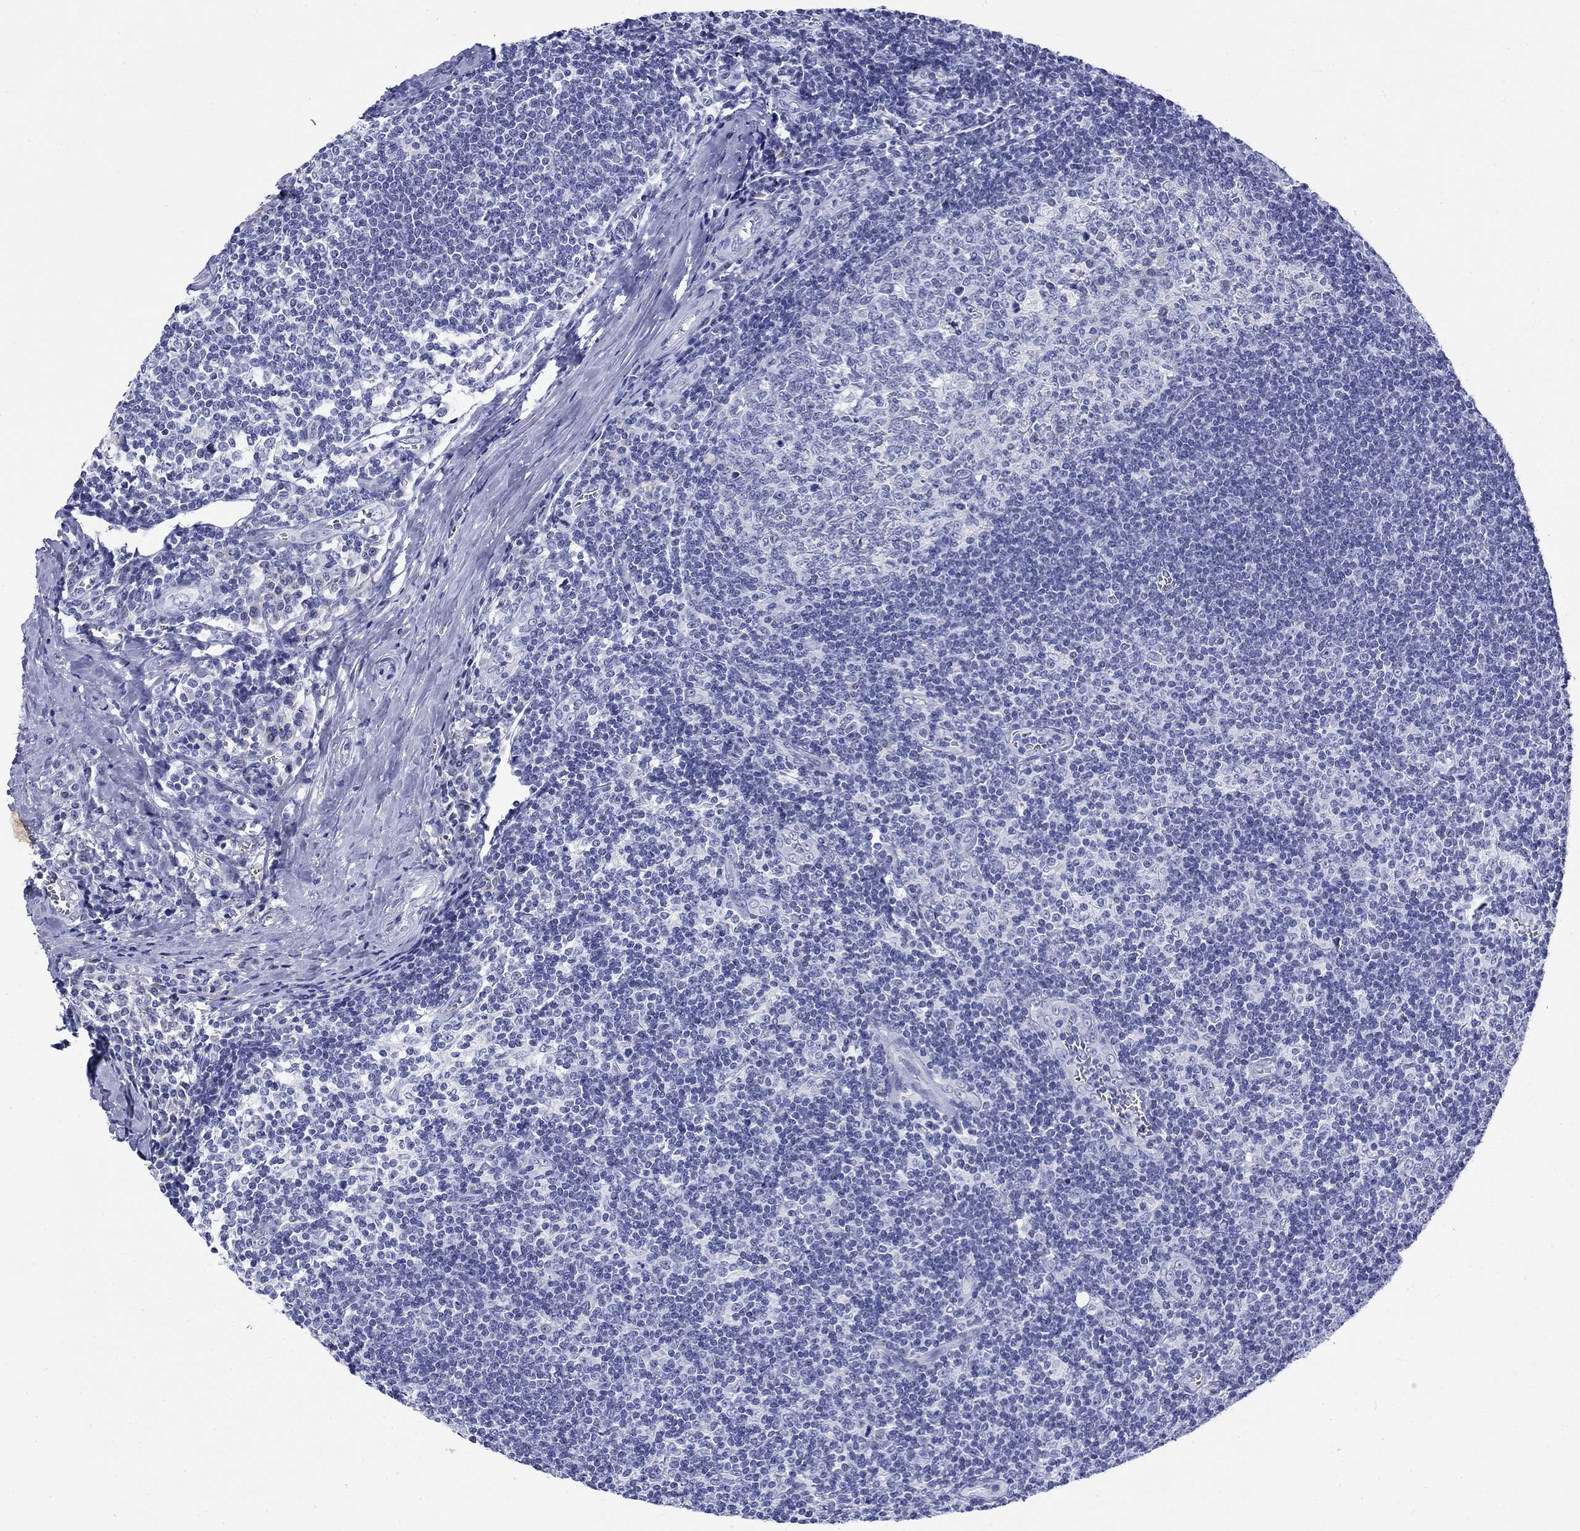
{"staining": {"intensity": "negative", "quantity": "none", "location": "none"}, "tissue": "tonsil", "cell_type": "Germinal center cells", "image_type": "normal", "snomed": [{"axis": "morphology", "description": "Normal tissue, NOS"}, {"axis": "topography", "description": "Tonsil"}], "caption": "Tonsil was stained to show a protein in brown. There is no significant positivity in germinal center cells. (IHC, brightfield microscopy, high magnification).", "gene": "KRT76", "patient": {"sex": "male", "age": 33}}